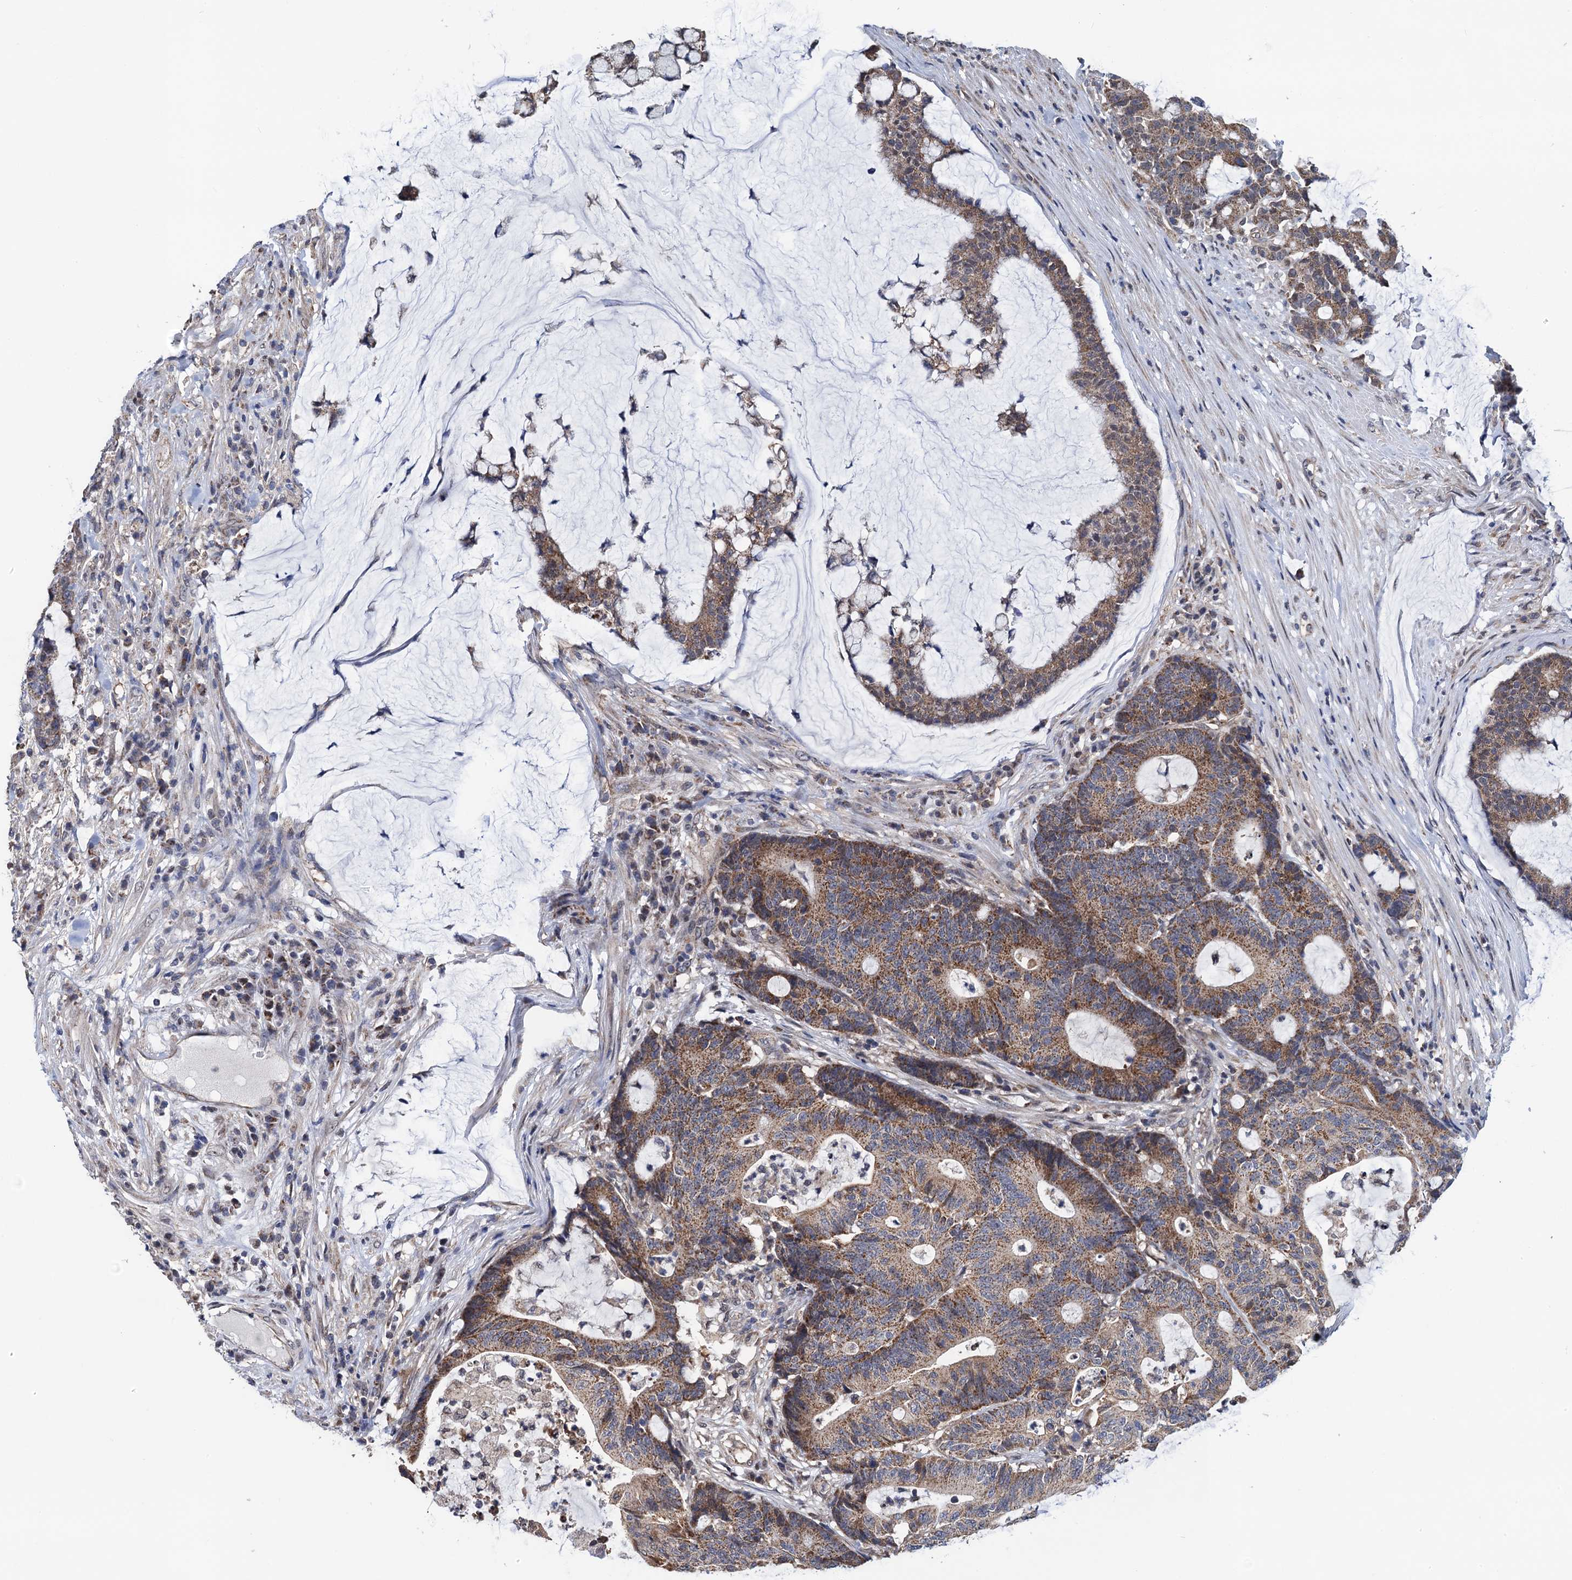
{"staining": {"intensity": "moderate", "quantity": ">75%", "location": "cytoplasmic/membranous"}, "tissue": "colorectal cancer", "cell_type": "Tumor cells", "image_type": "cancer", "snomed": [{"axis": "morphology", "description": "Adenocarcinoma, NOS"}, {"axis": "topography", "description": "Colon"}], "caption": "A brown stain shows moderate cytoplasmic/membranous positivity of a protein in colorectal cancer tumor cells. The protein is shown in brown color, while the nuclei are stained blue.", "gene": "PTCD3", "patient": {"sex": "female", "age": 84}}